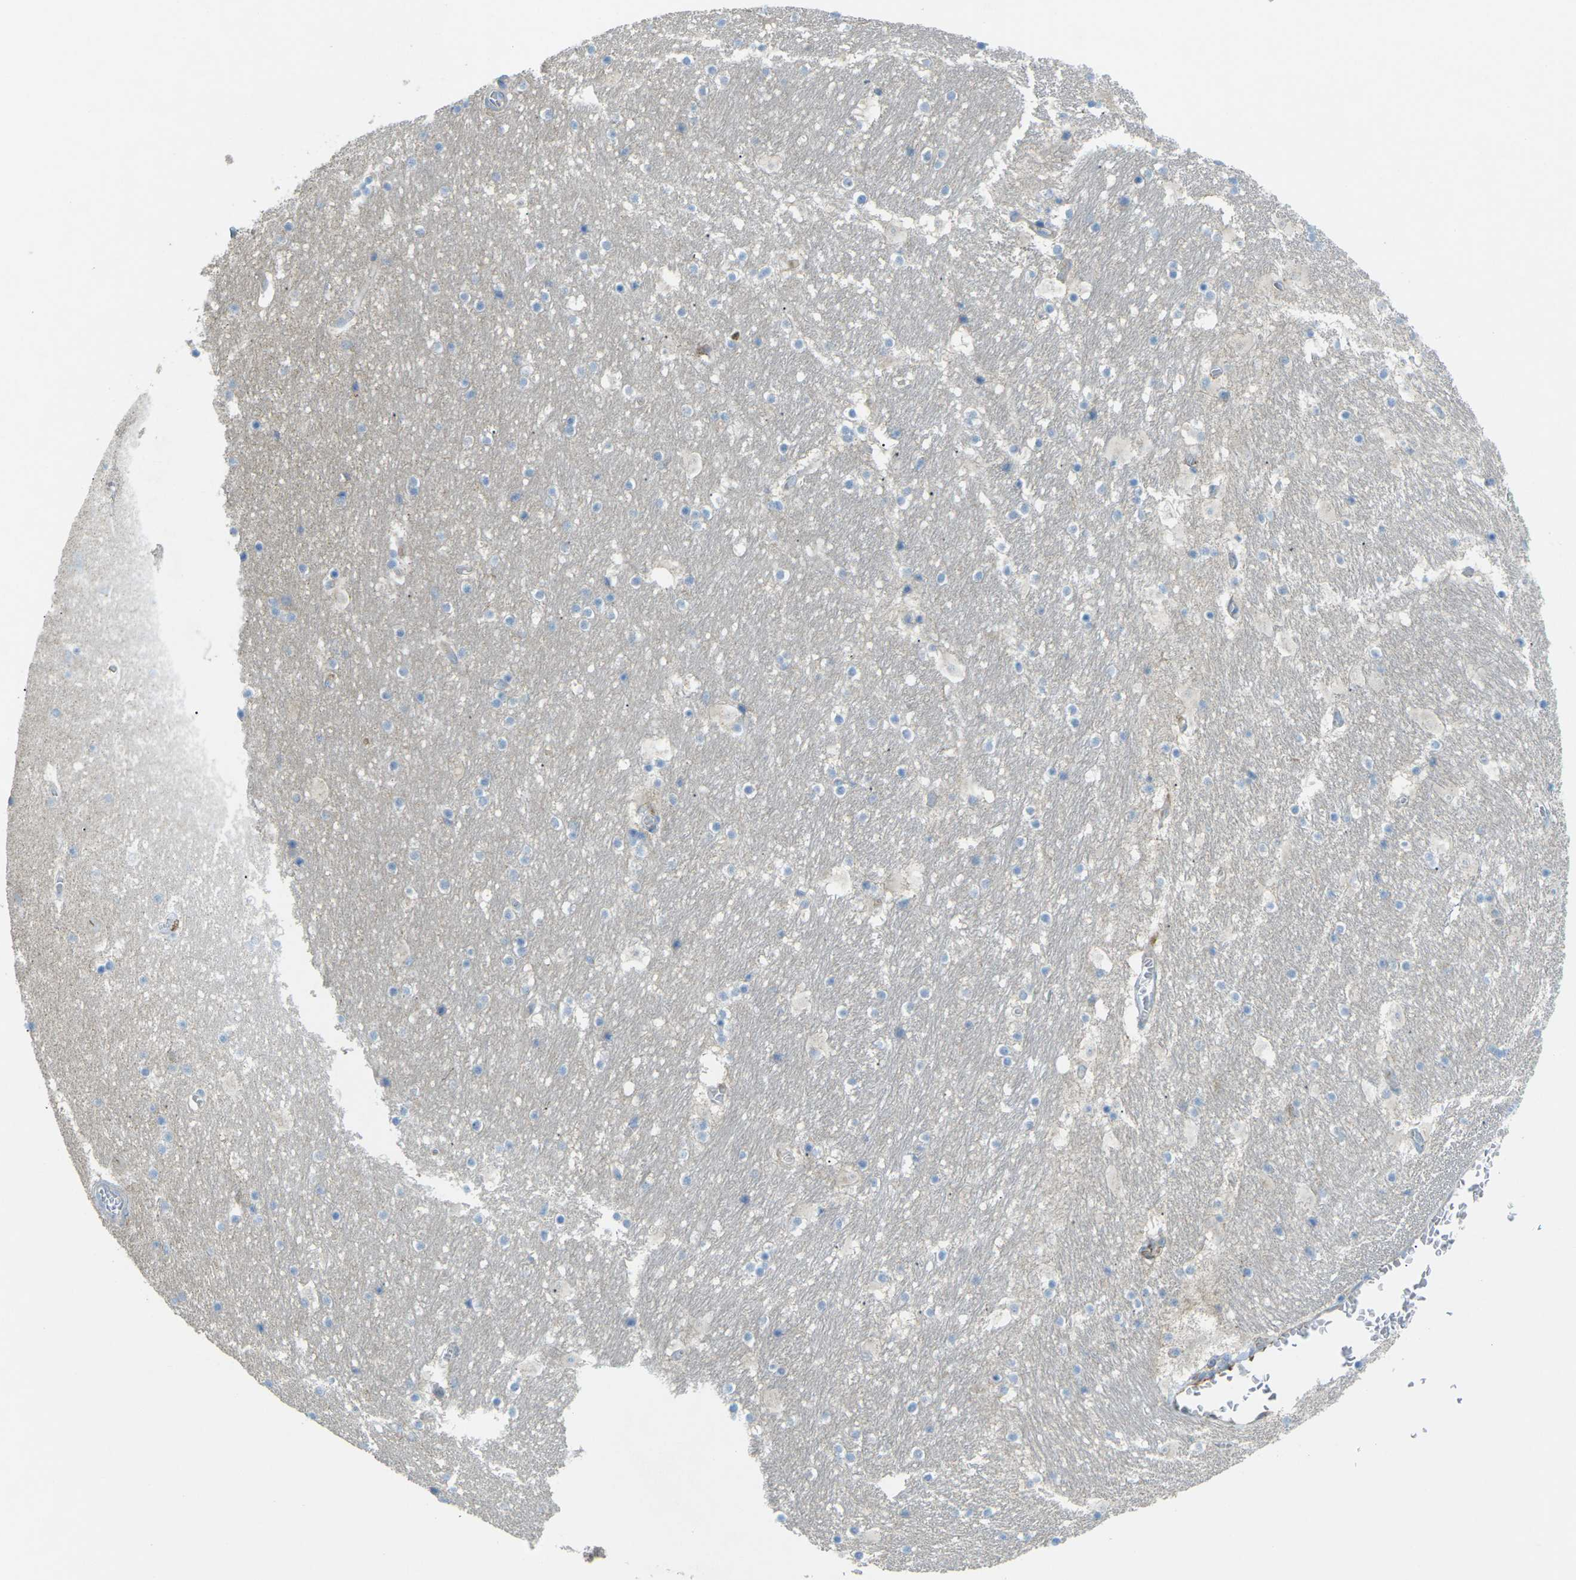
{"staining": {"intensity": "negative", "quantity": "none", "location": "none"}, "tissue": "hippocampus", "cell_type": "Glial cells", "image_type": "normal", "snomed": [{"axis": "morphology", "description": "Normal tissue, NOS"}, {"axis": "topography", "description": "Hippocampus"}], "caption": "This micrograph is of normal hippocampus stained with immunohistochemistry to label a protein in brown with the nuclei are counter-stained blue. There is no staining in glial cells.", "gene": "MYLK4", "patient": {"sex": "male", "age": 45}}